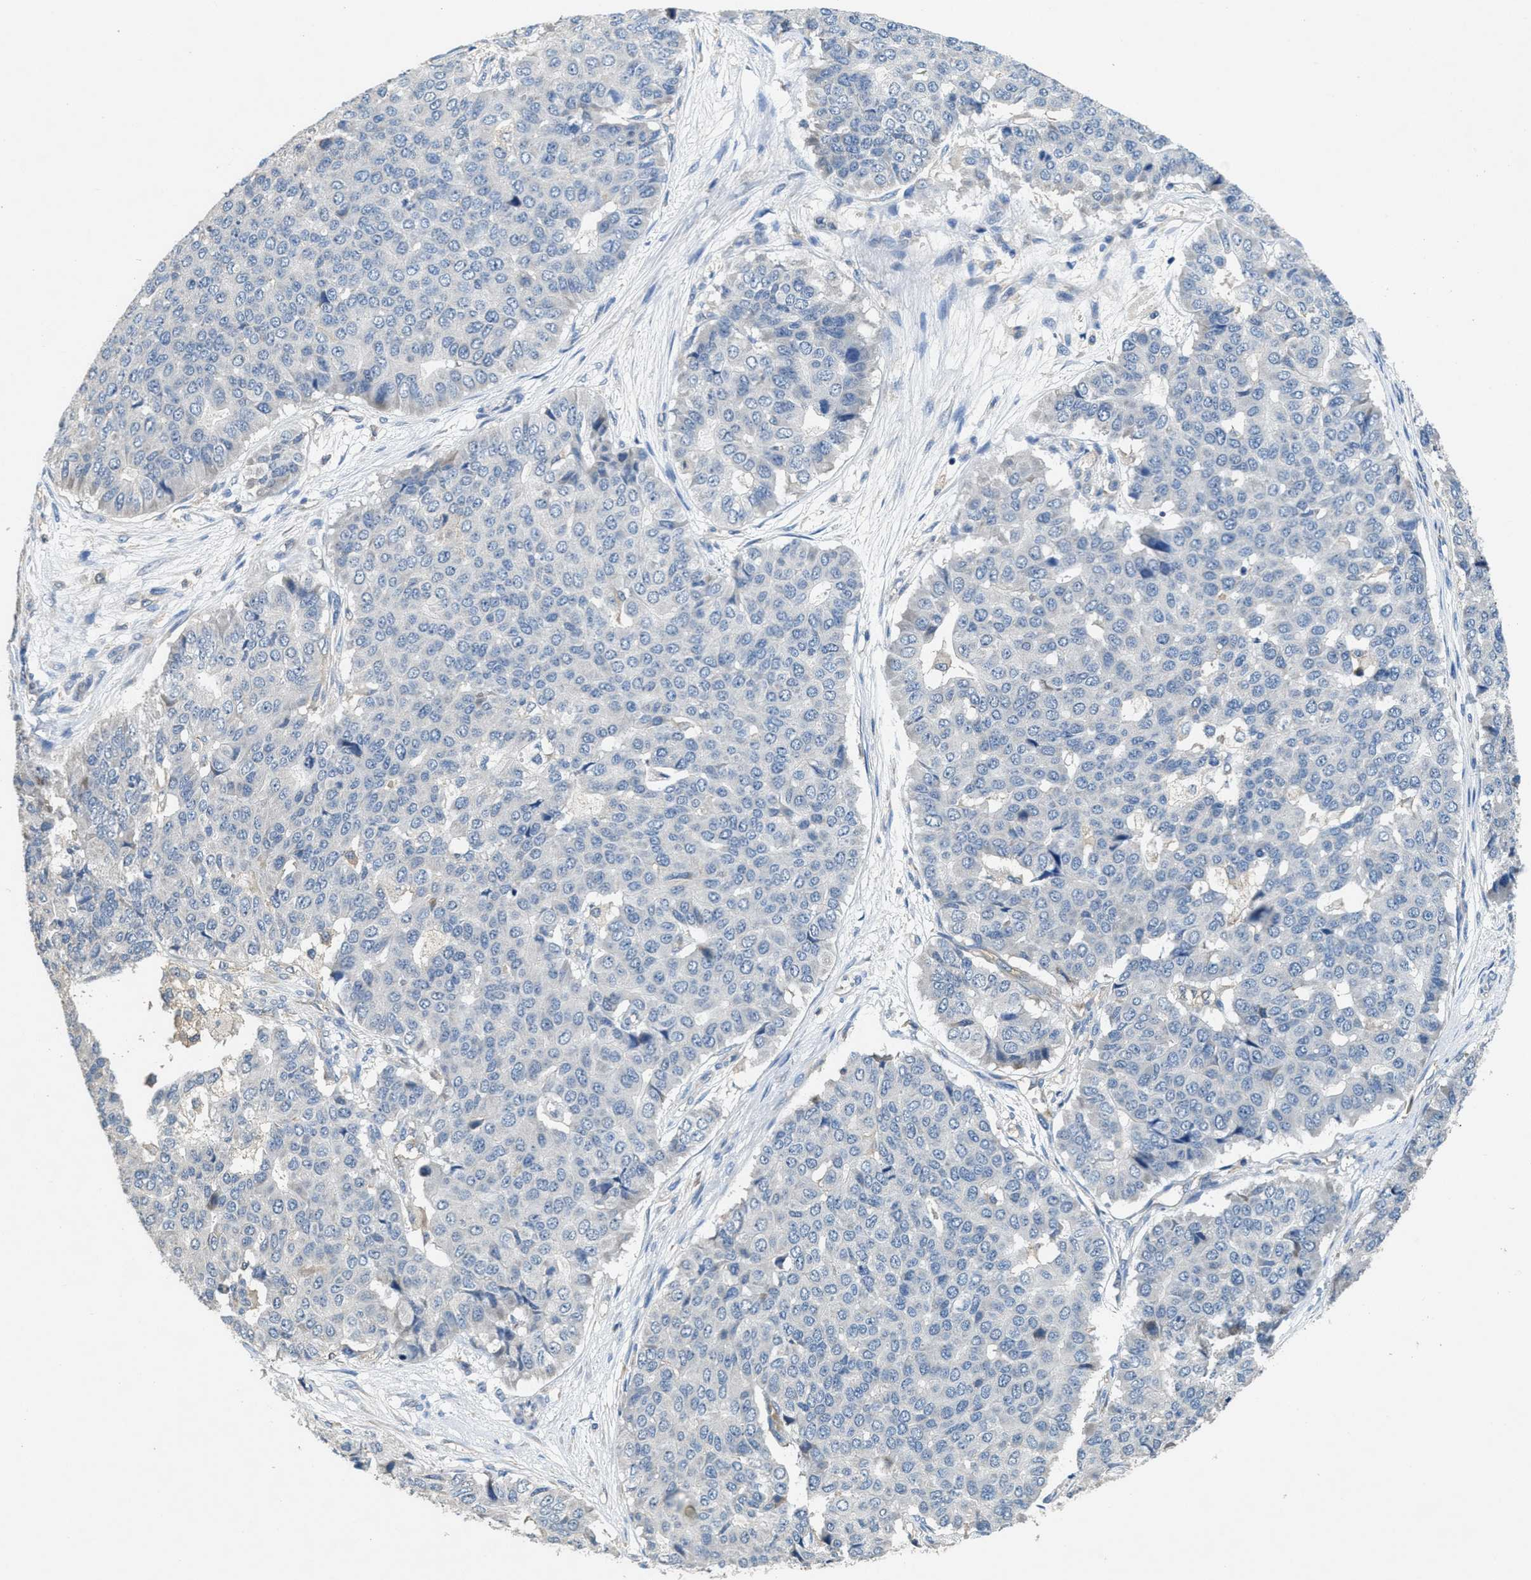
{"staining": {"intensity": "negative", "quantity": "none", "location": "none"}, "tissue": "pancreatic cancer", "cell_type": "Tumor cells", "image_type": "cancer", "snomed": [{"axis": "morphology", "description": "Adenocarcinoma, NOS"}, {"axis": "topography", "description": "Pancreas"}], "caption": "Adenocarcinoma (pancreatic) stained for a protein using immunohistochemistry demonstrates no positivity tumor cells.", "gene": "DGKE", "patient": {"sex": "male", "age": 50}}